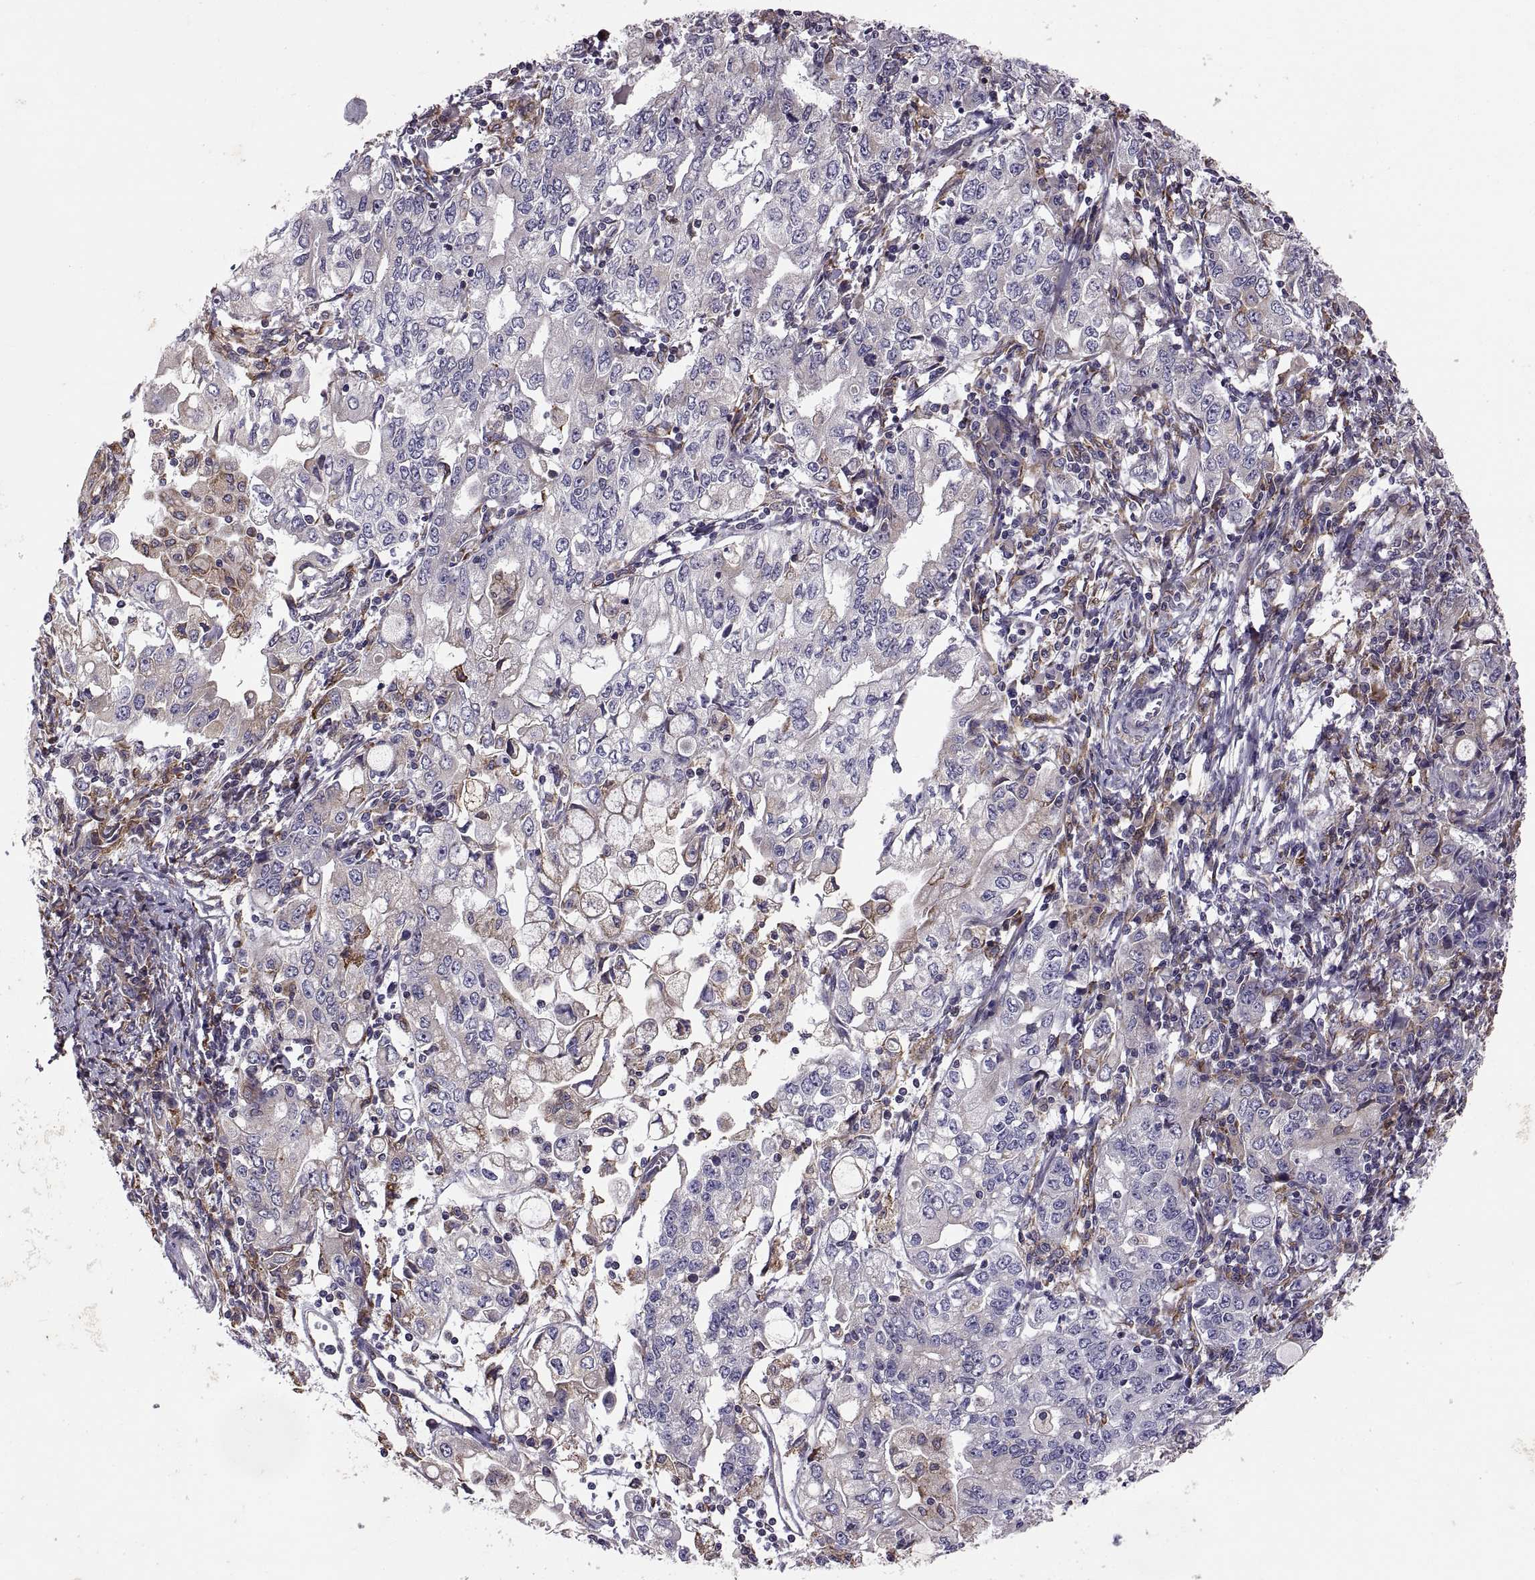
{"staining": {"intensity": "weak", "quantity": "<25%", "location": "cytoplasmic/membranous"}, "tissue": "stomach cancer", "cell_type": "Tumor cells", "image_type": "cancer", "snomed": [{"axis": "morphology", "description": "Adenocarcinoma, NOS"}, {"axis": "topography", "description": "Stomach, lower"}], "caption": "Protein analysis of adenocarcinoma (stomach) shows no significant expression in tumor cells. (DAB immunohistochemistry (IHC) with hematoxylin counter stain).", "gene": "PLEKHB2", "patient": {"sex": "female", "age": 72}}